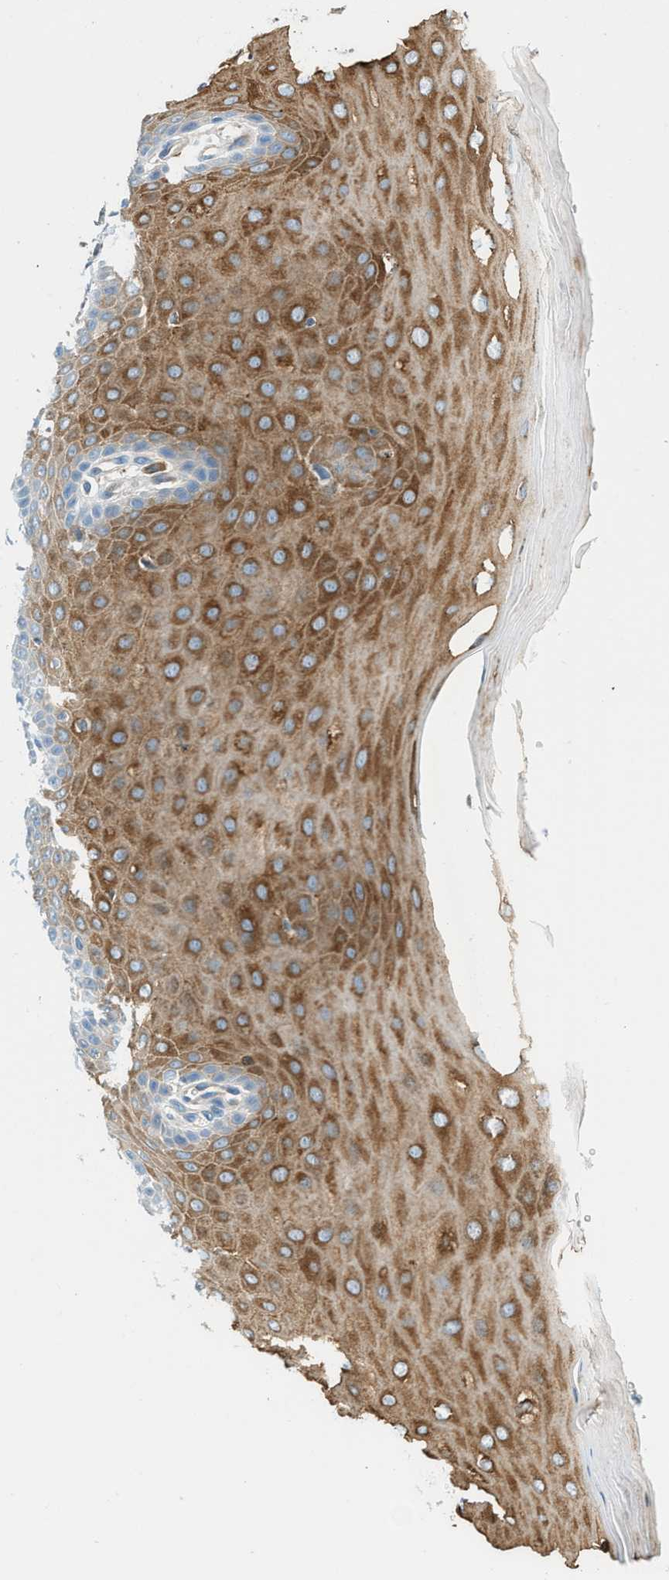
{"staining": {"intensity": "moderate", "quantity": ">75%", "location": "cytoplasmic/membranous,nuclear"}, "tissue": "cervix", "cell_type": "Squamous epithelial cells", "image_type": "normal", "snomed": [{"axis": "morphology", "description": "Normal tissue, NOS"}, {"axis": "topography", "description": "Cervix"}], "caption": "Protein staining exhibits moderate cytoplasmic/membranous,nuclear expression in about >75% of squamous epithelial cells in normal cervix. Using DAB (brown) and hematoxylin (blue) stains, captured at high magnification using brightfield microscopy.", "gene": "ZNF367", "patient": {"sex": "female", "age": 55}}